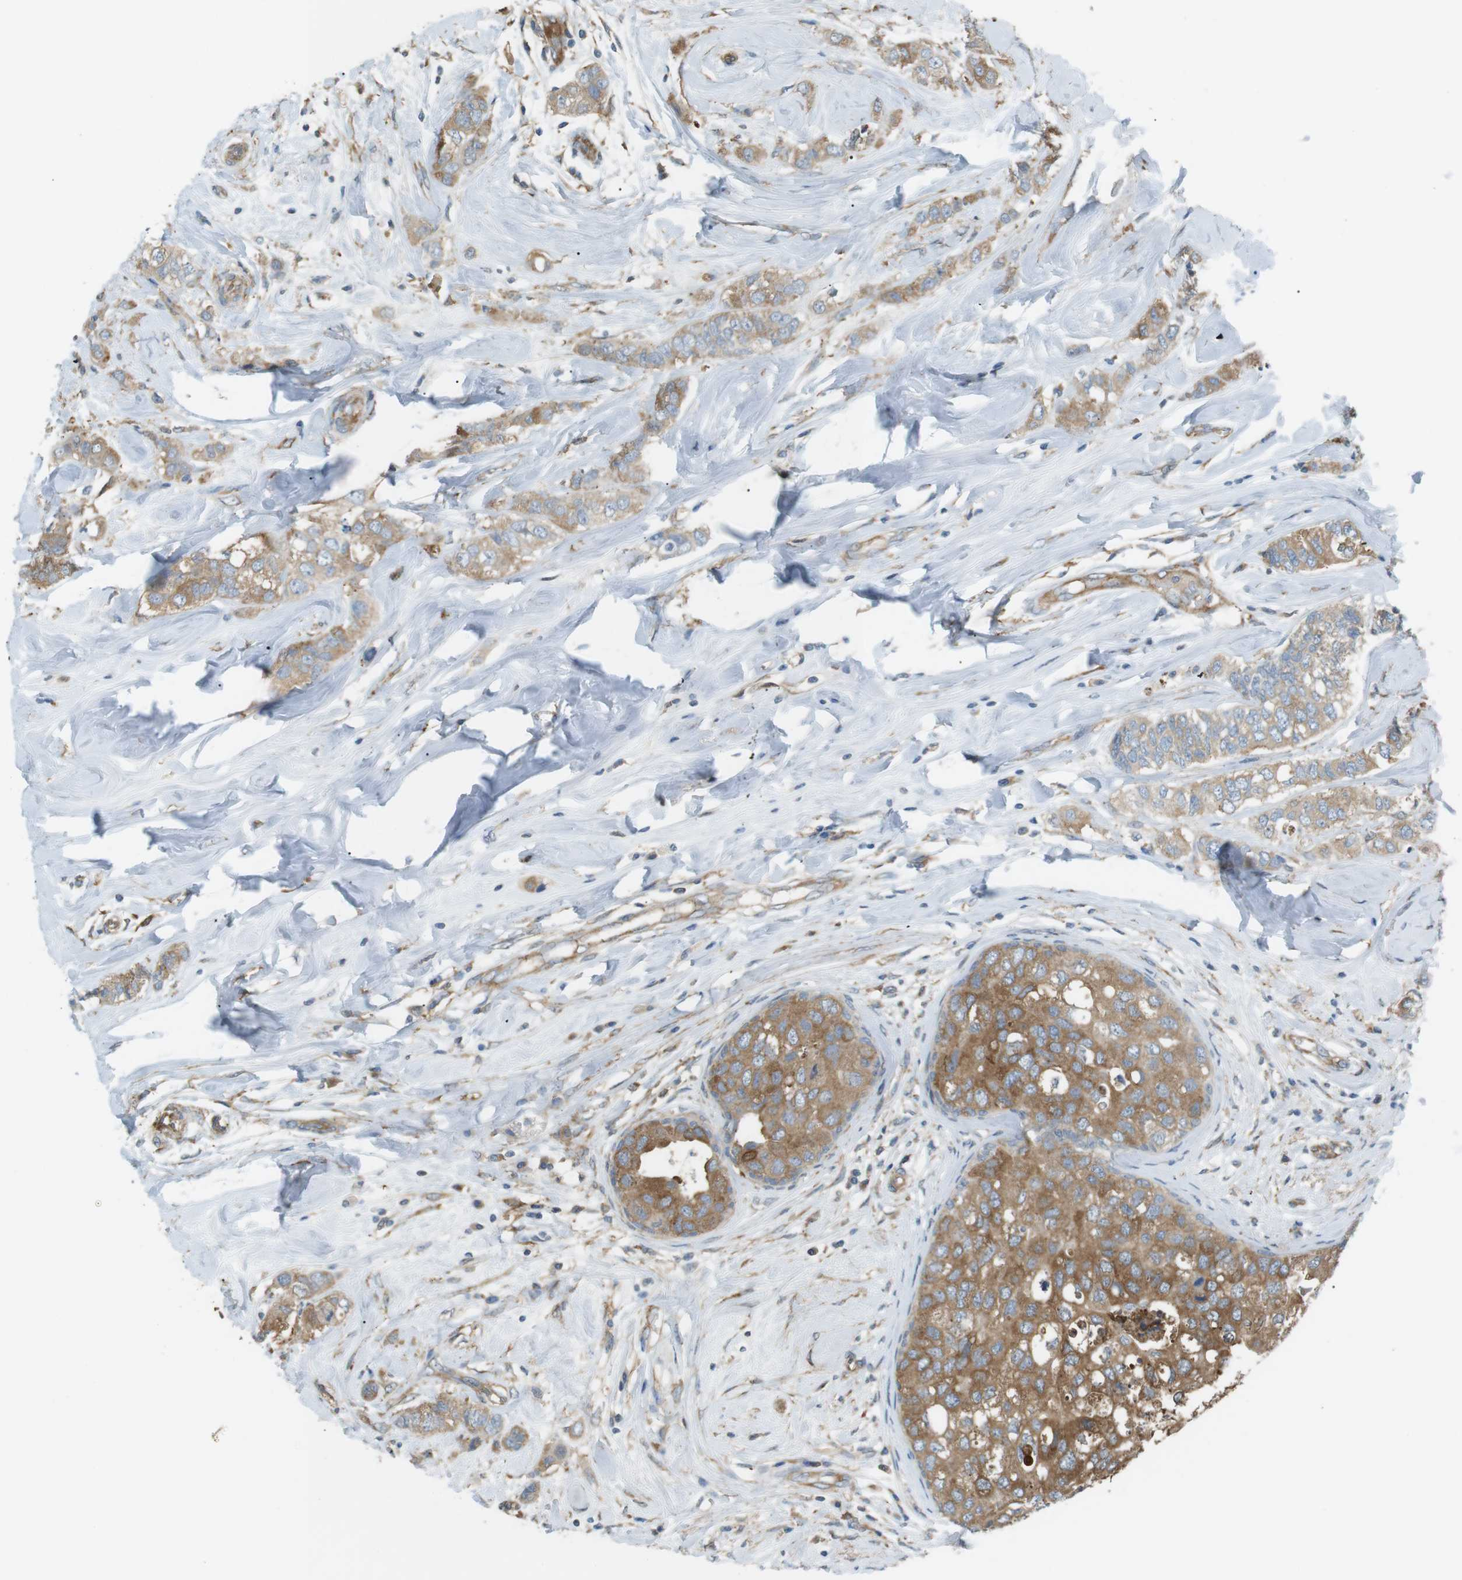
{"staining": {"intensity": "moderate", "quantity": ">75%", "location": "cytoplasmic/membranous"}, "tissue": "breast cancer", "cell_type": "Tumor cells", "image_type": "cancer", "snomed": [{"axis": "morphology", "description": "Duct carcinoma"}, {"axis": "topography", "description": "Breast"}], "caption": "Immunohistochemistry image of human breast cancer (intraductal carcinoma) stained for a protein (brown), which shows medium levels of moderate cytoplasmic/membranous expression in about >75% of tumor cells.", "gene": "PEPD", "patient": {"sex": "female", "age": 50}}